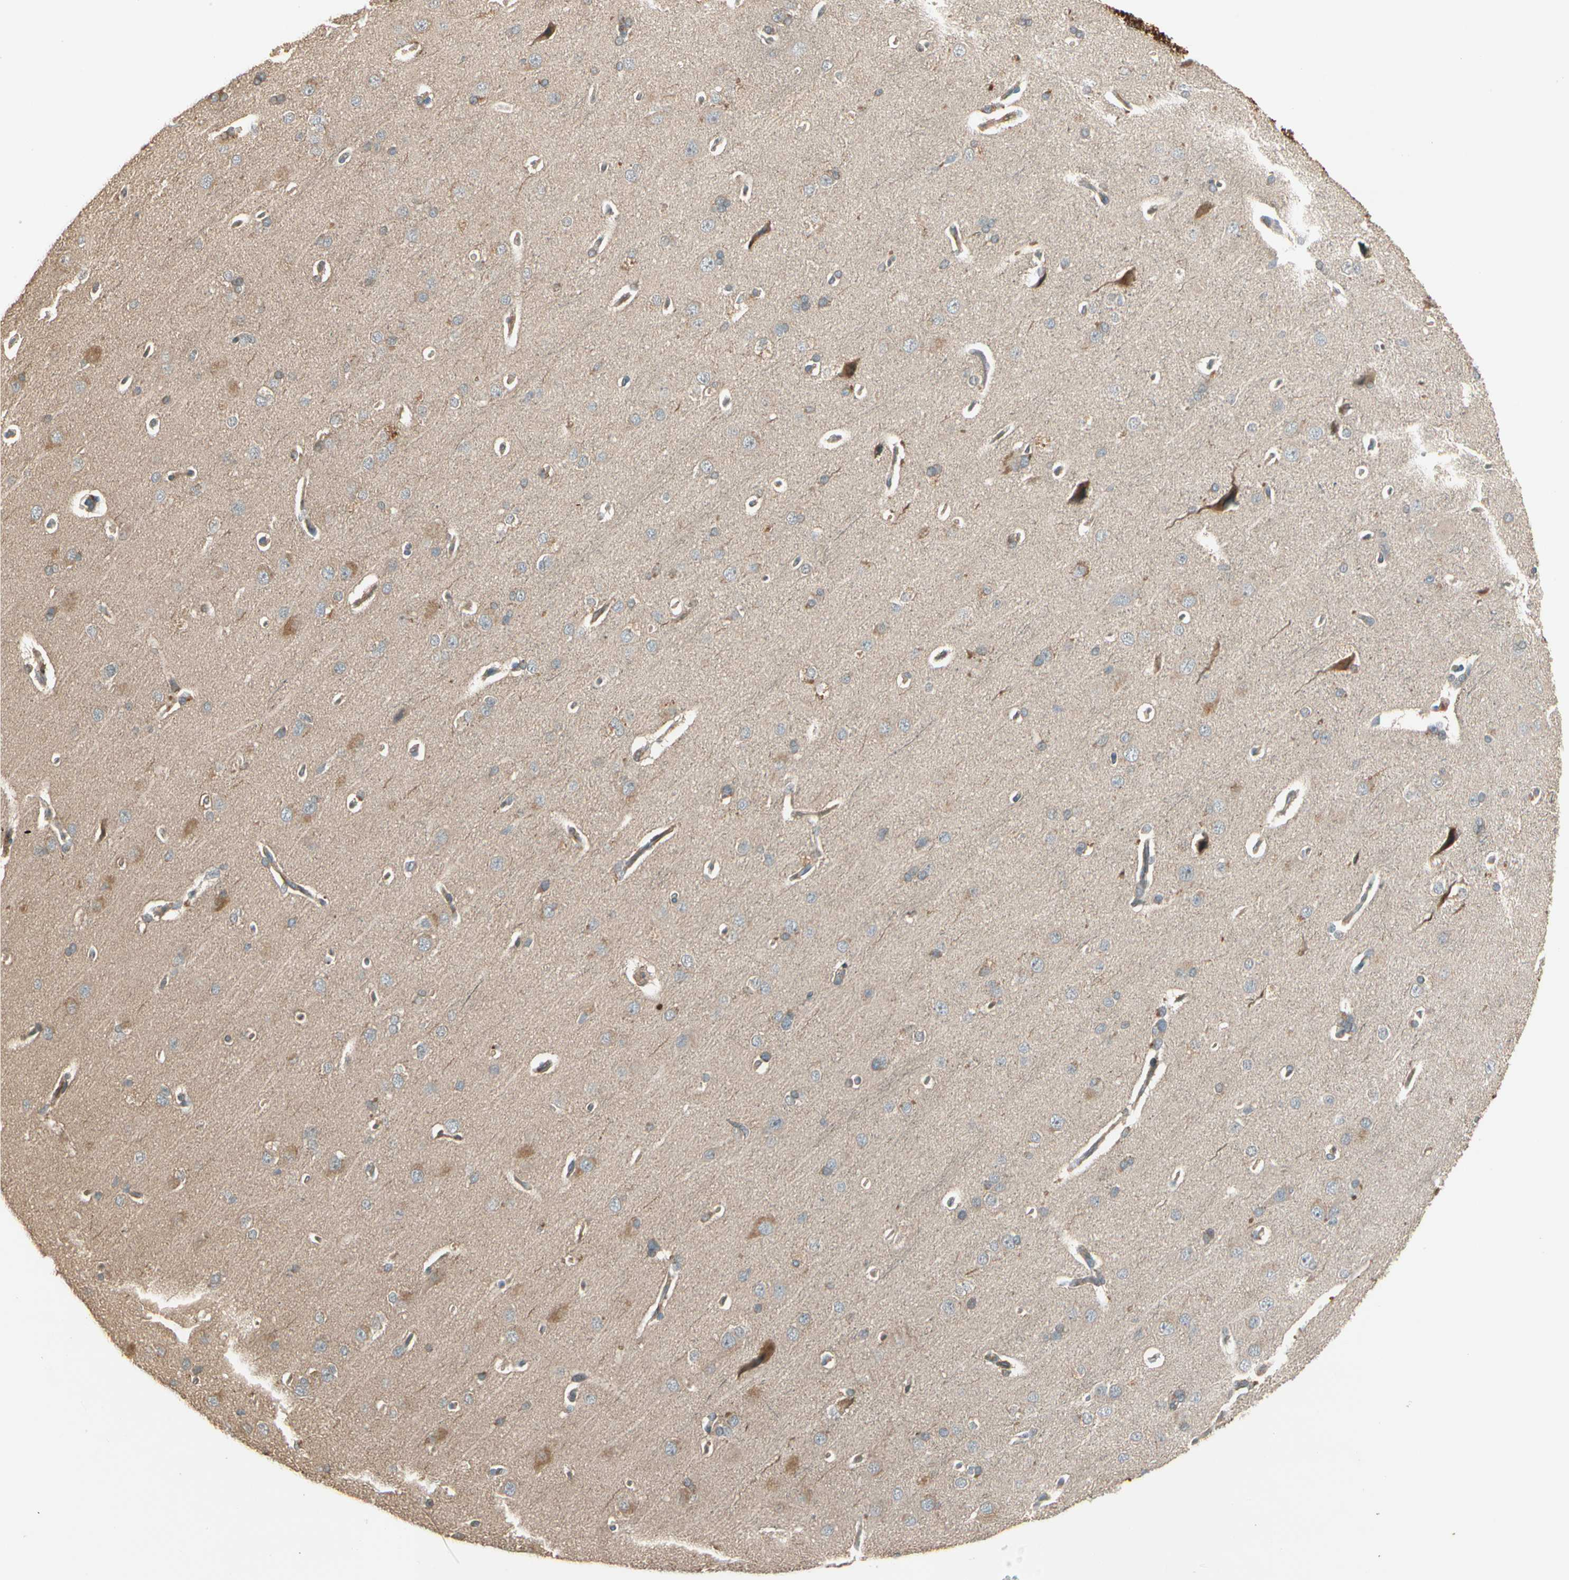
{"staining": {"intensity": "moderate", "quantity": ">75%", "location": "cytoplasmic/membranous"}, "tissue": "cerebral cortex", "cell_type": "Endothelial cells", "image_type": "normal", "snomed": [{"axis": "morphology", "description": "Normal tissue, NOS"}, {"axis": "topography", "description": "Cerebral cortex"}], "caption": "The histopathology image displays immunohistochemical staining of normal cerebral cortex. There is moderate cytoplasmic/membranous positivity is identified in approximately >75% of endothelial cells. (Stains: DAB in brown, nuclei in blue, Microscopy: brightfield microscopy at high magnification).", "gene": "ACVR1", "patient": {"sex": "male", "age": 62}}